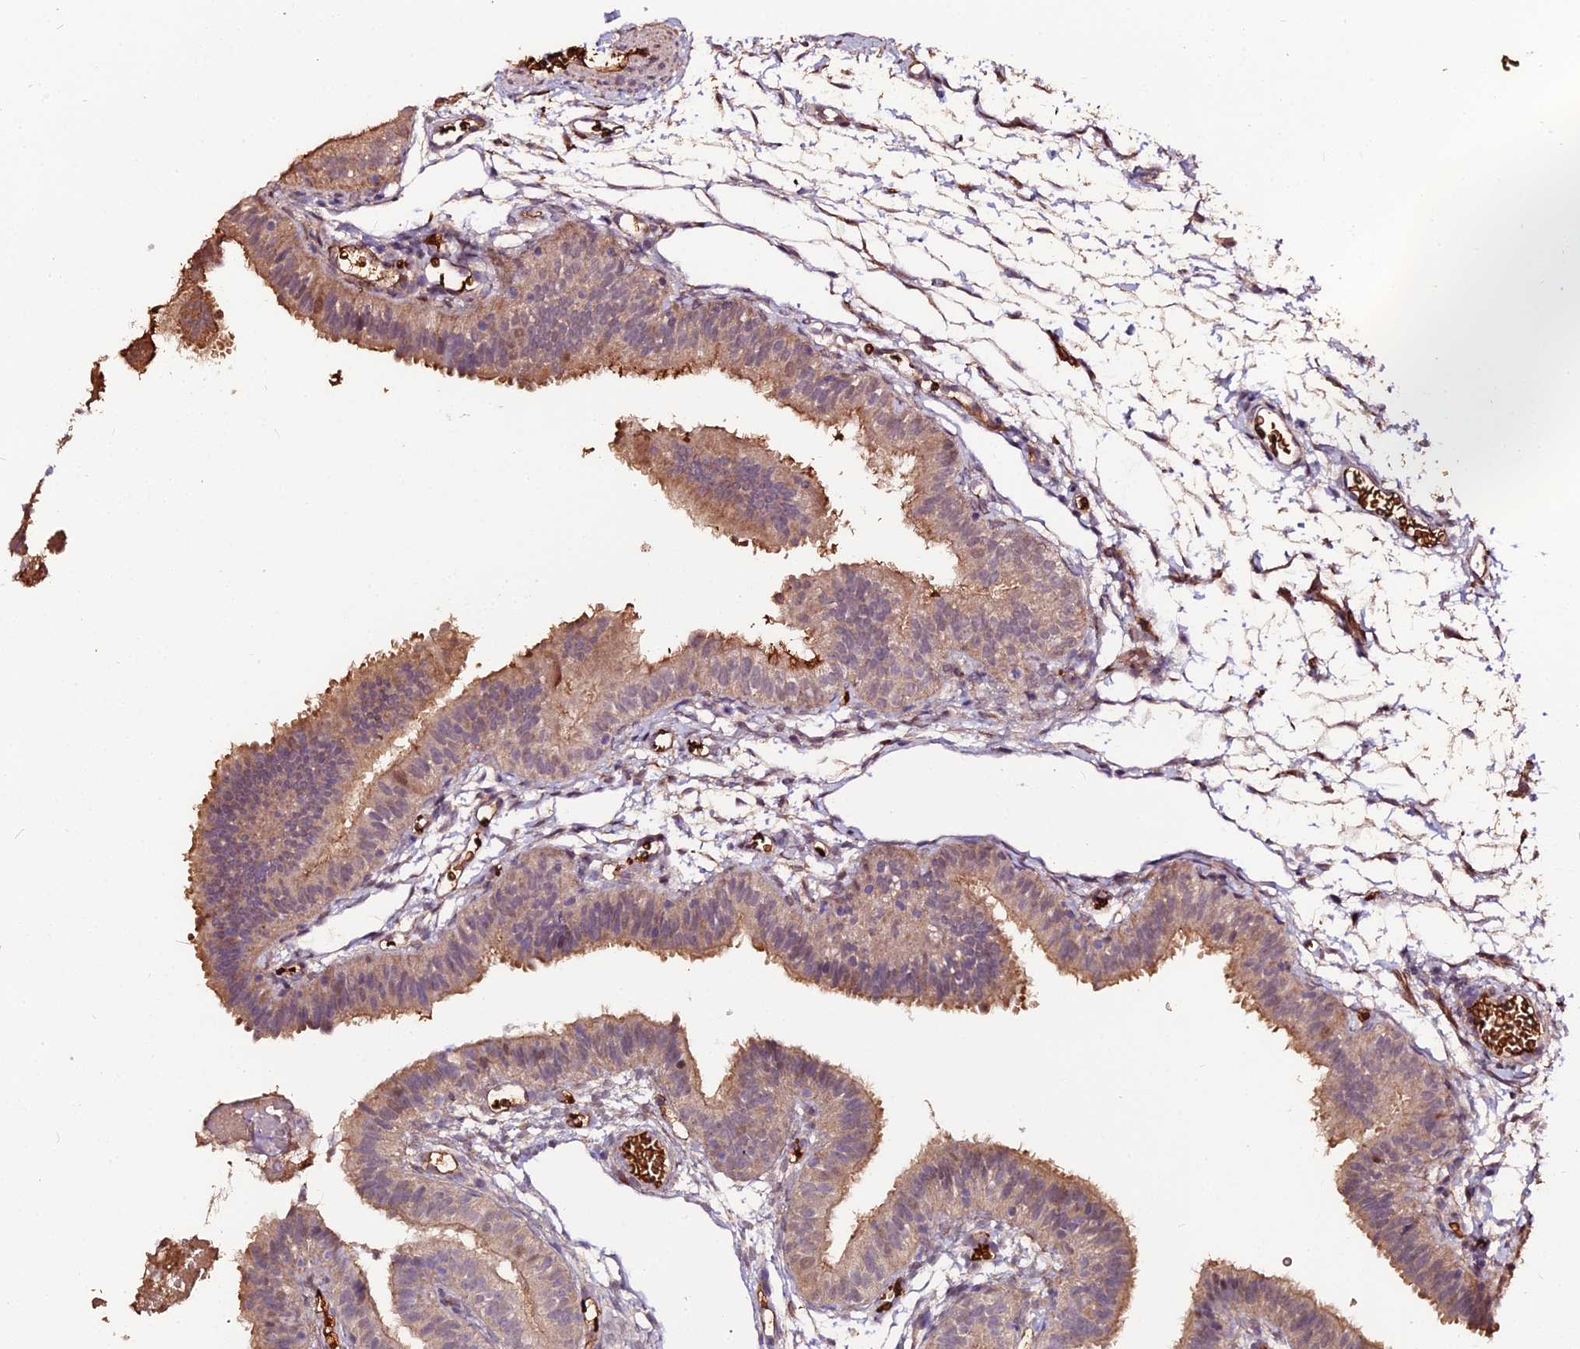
{"staining": {"intensity": "moderate", "quantity": ">75%", "location": "cytoplasmic/membranous"}, "tissue": "fallopian tube", "cell_type": "Glandular cells", "image_type": "normal", "snomed": [{"axis": "morphology", "description": "Normal tissue, NOS"}, {"axis": "topography", "description": "Fallopian tube"}], "caption": "The image shows immunohistochemical staining of unremarkable fallopian tube. There is moderate cytoplasmic/membranous expression is present in about >75% of glandular cells.", "gene": "ZDBF2", "patient": {"sex": "female", "age": 35}}